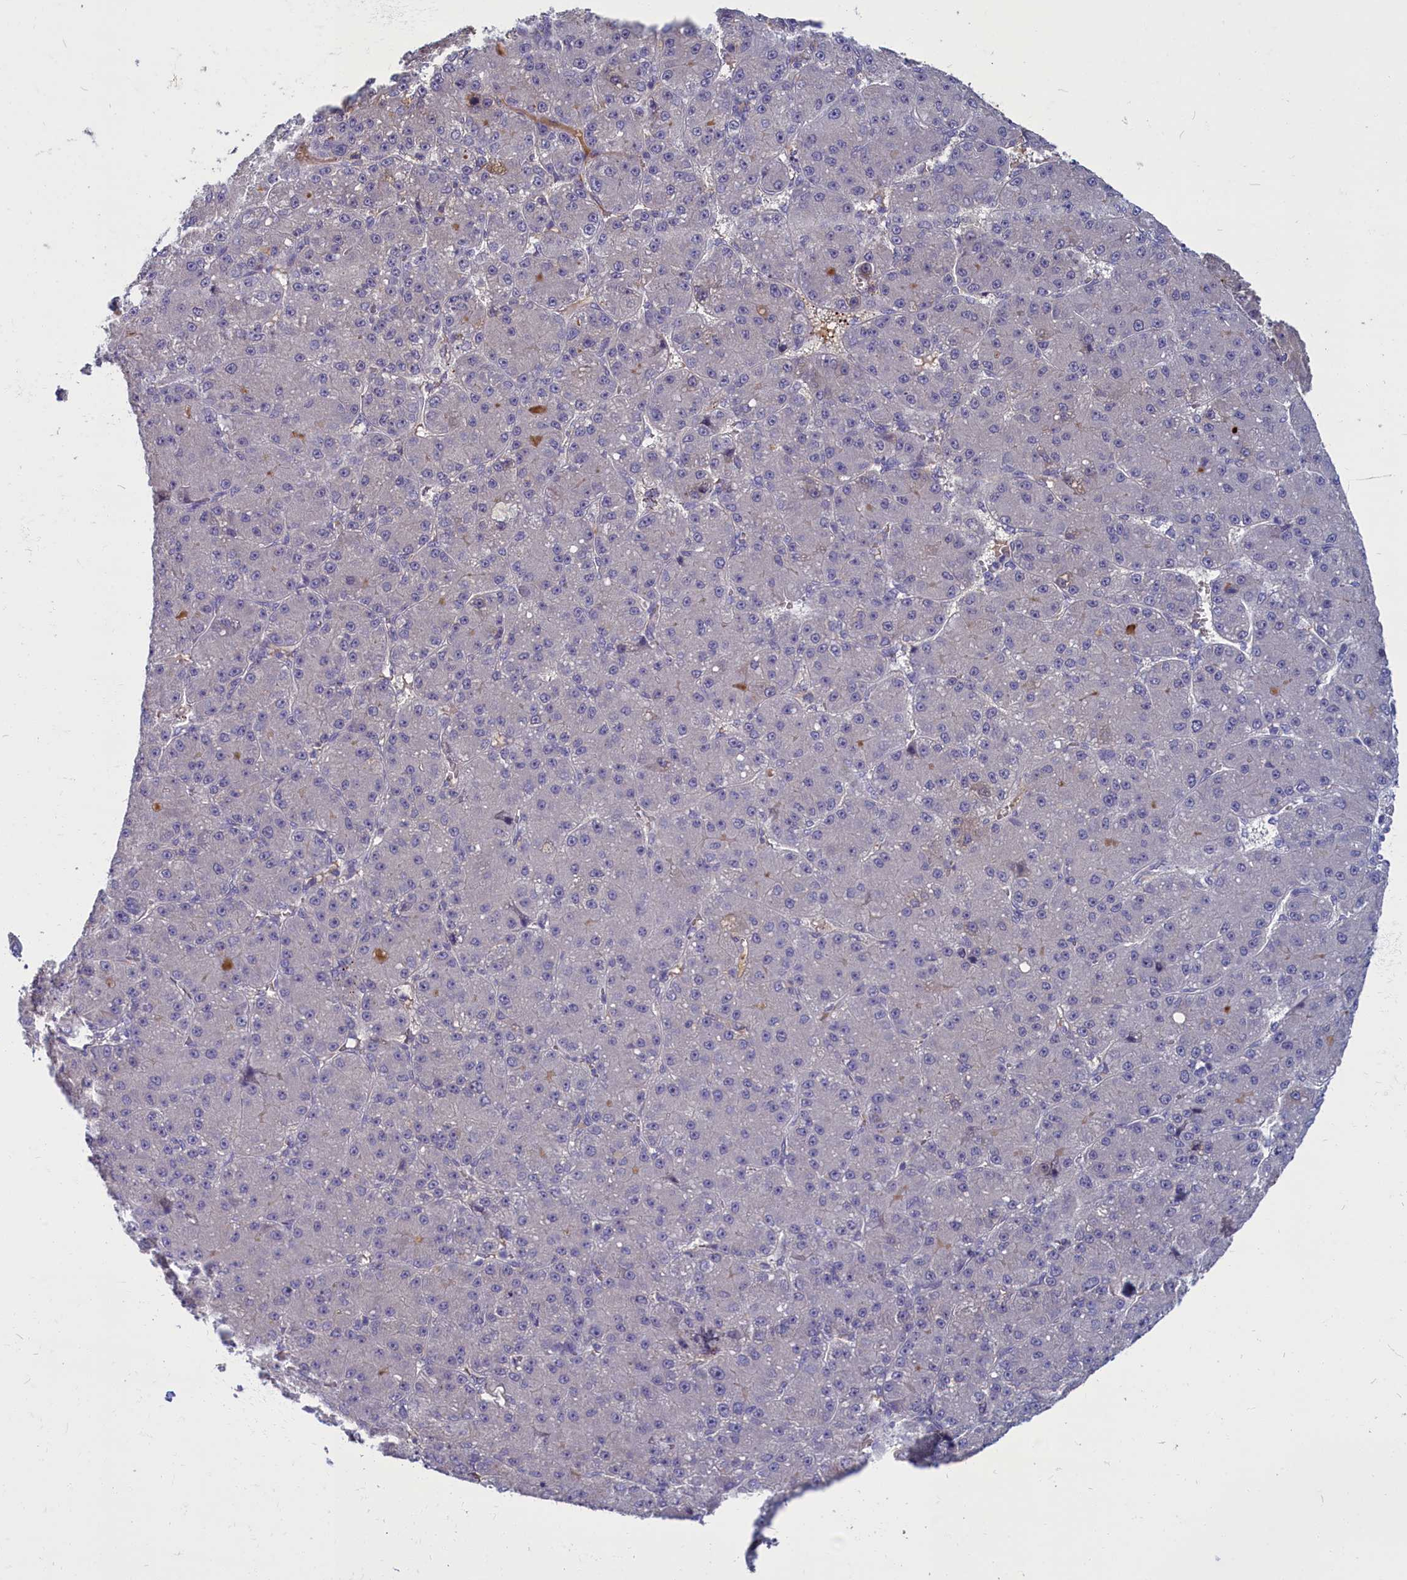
{"staining": {"intensity": "negative", "quantity": "none", "location": "none"}, "tissue": "liver cancer", "cell_type": "Tumor cells", "image_type": "cancer", "snomed": [{"axis": "morphology", "description": "Carcinoma, Hepatocellular, NOS"}, {"axis": "topography", "description": "Liver"}], "caption": "This image is of hepatocellular carcinoma (liver) stained with immunohistochemistry to label a protein in brown with the nuclei are counter-stained blue. There is no staining in tumor cells.", "gene": "SV2C", "patient": {"sex": "male", "age": 67}}